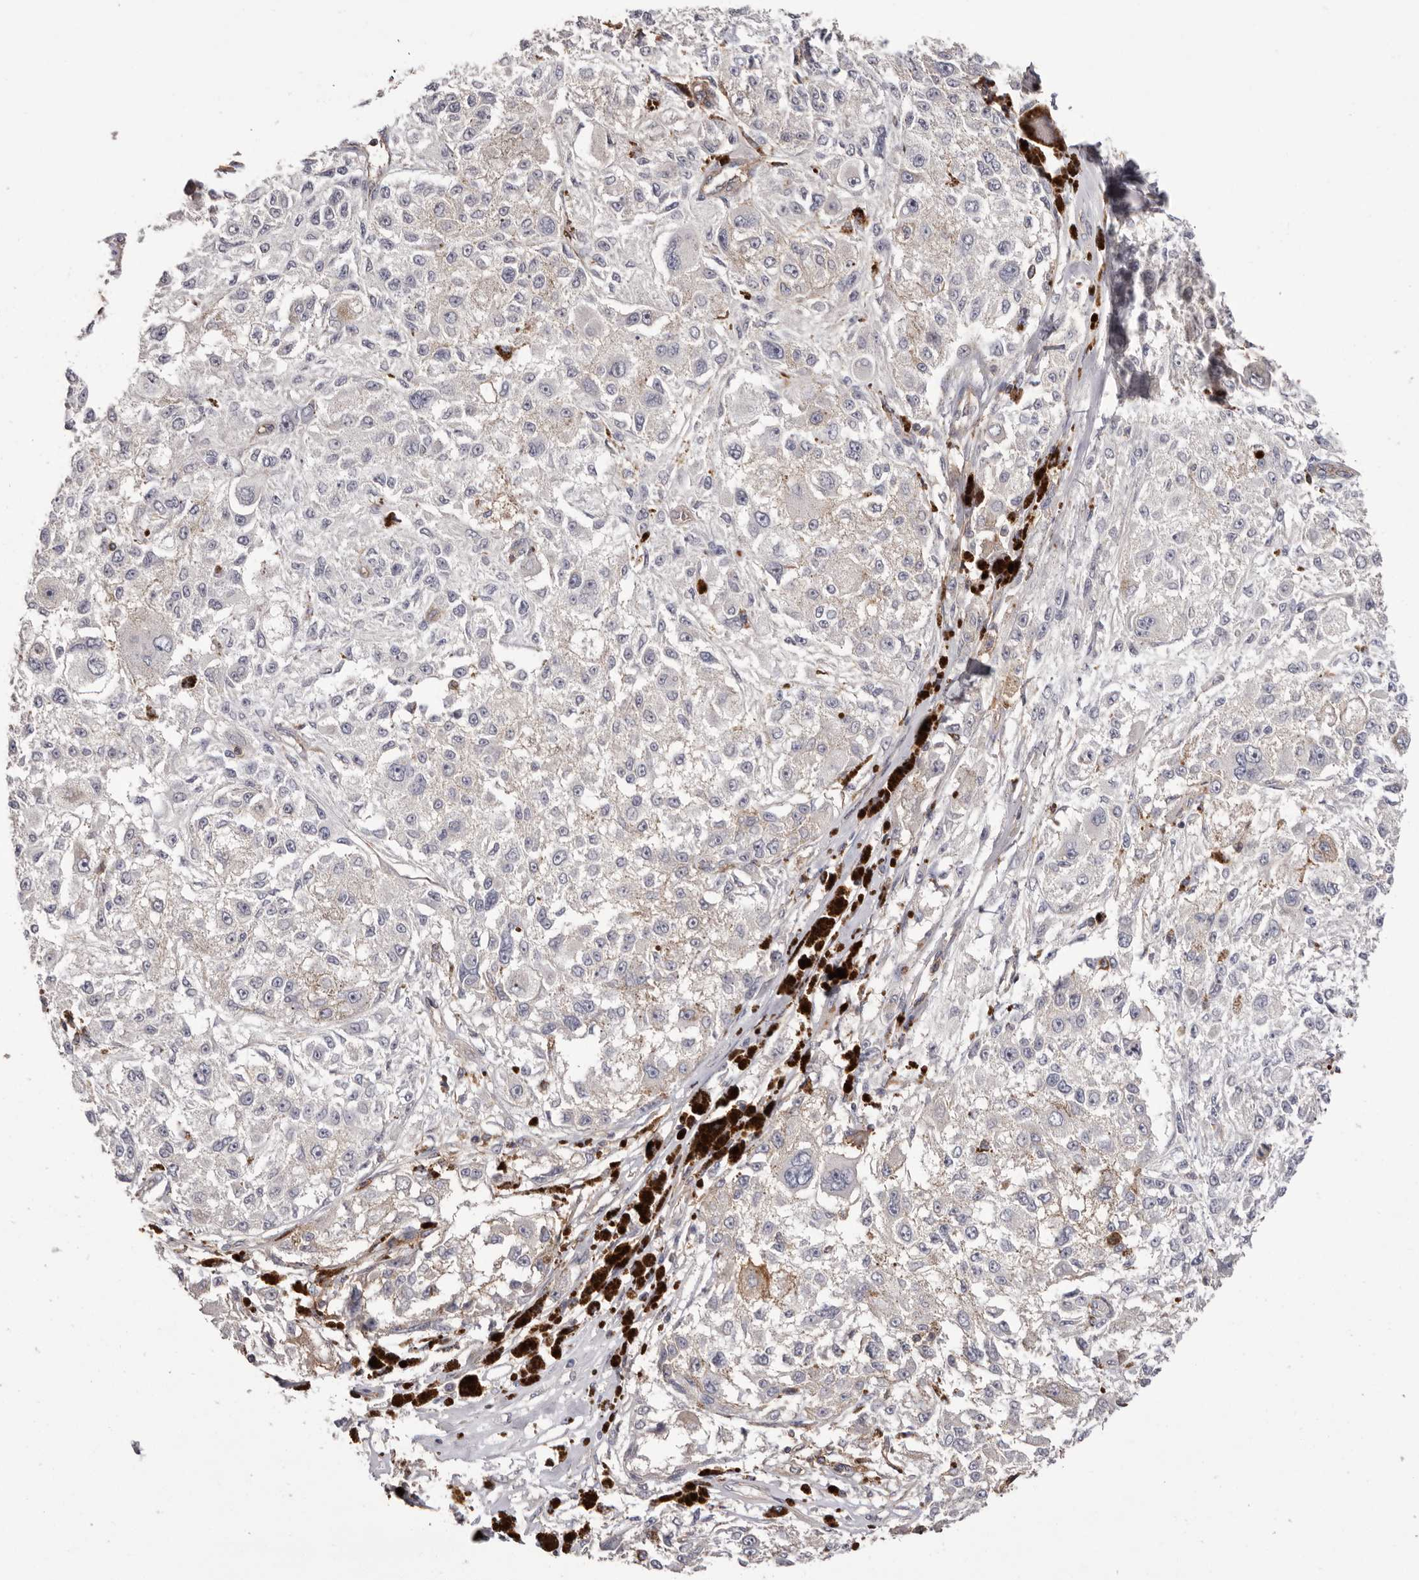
{"staining": {"intensity": "negative", "quantity": "none", "location": "none"}, "tissue": "melanoma", "cell_type": "Tumor cells", "image_type": "cancer", "snomed": [{"axis": "morphology", "description": "Necrosis, NOS"}, {"axis": "morphology", "description": "Malignant melanoma, NOS"}, {"axis": "topography", "description": "Skin"}], "caption": "Immunohistochemistry of malignant melanoma shows no positivity in tumor cells. The staining was performed using DAB to visualize the protein expression in brown, while the nuclei were stained in blue with hematoxylin (Magnification: 20x).", "gene": "MMACHC", "patient": {"sex": "female", "age": 87}}